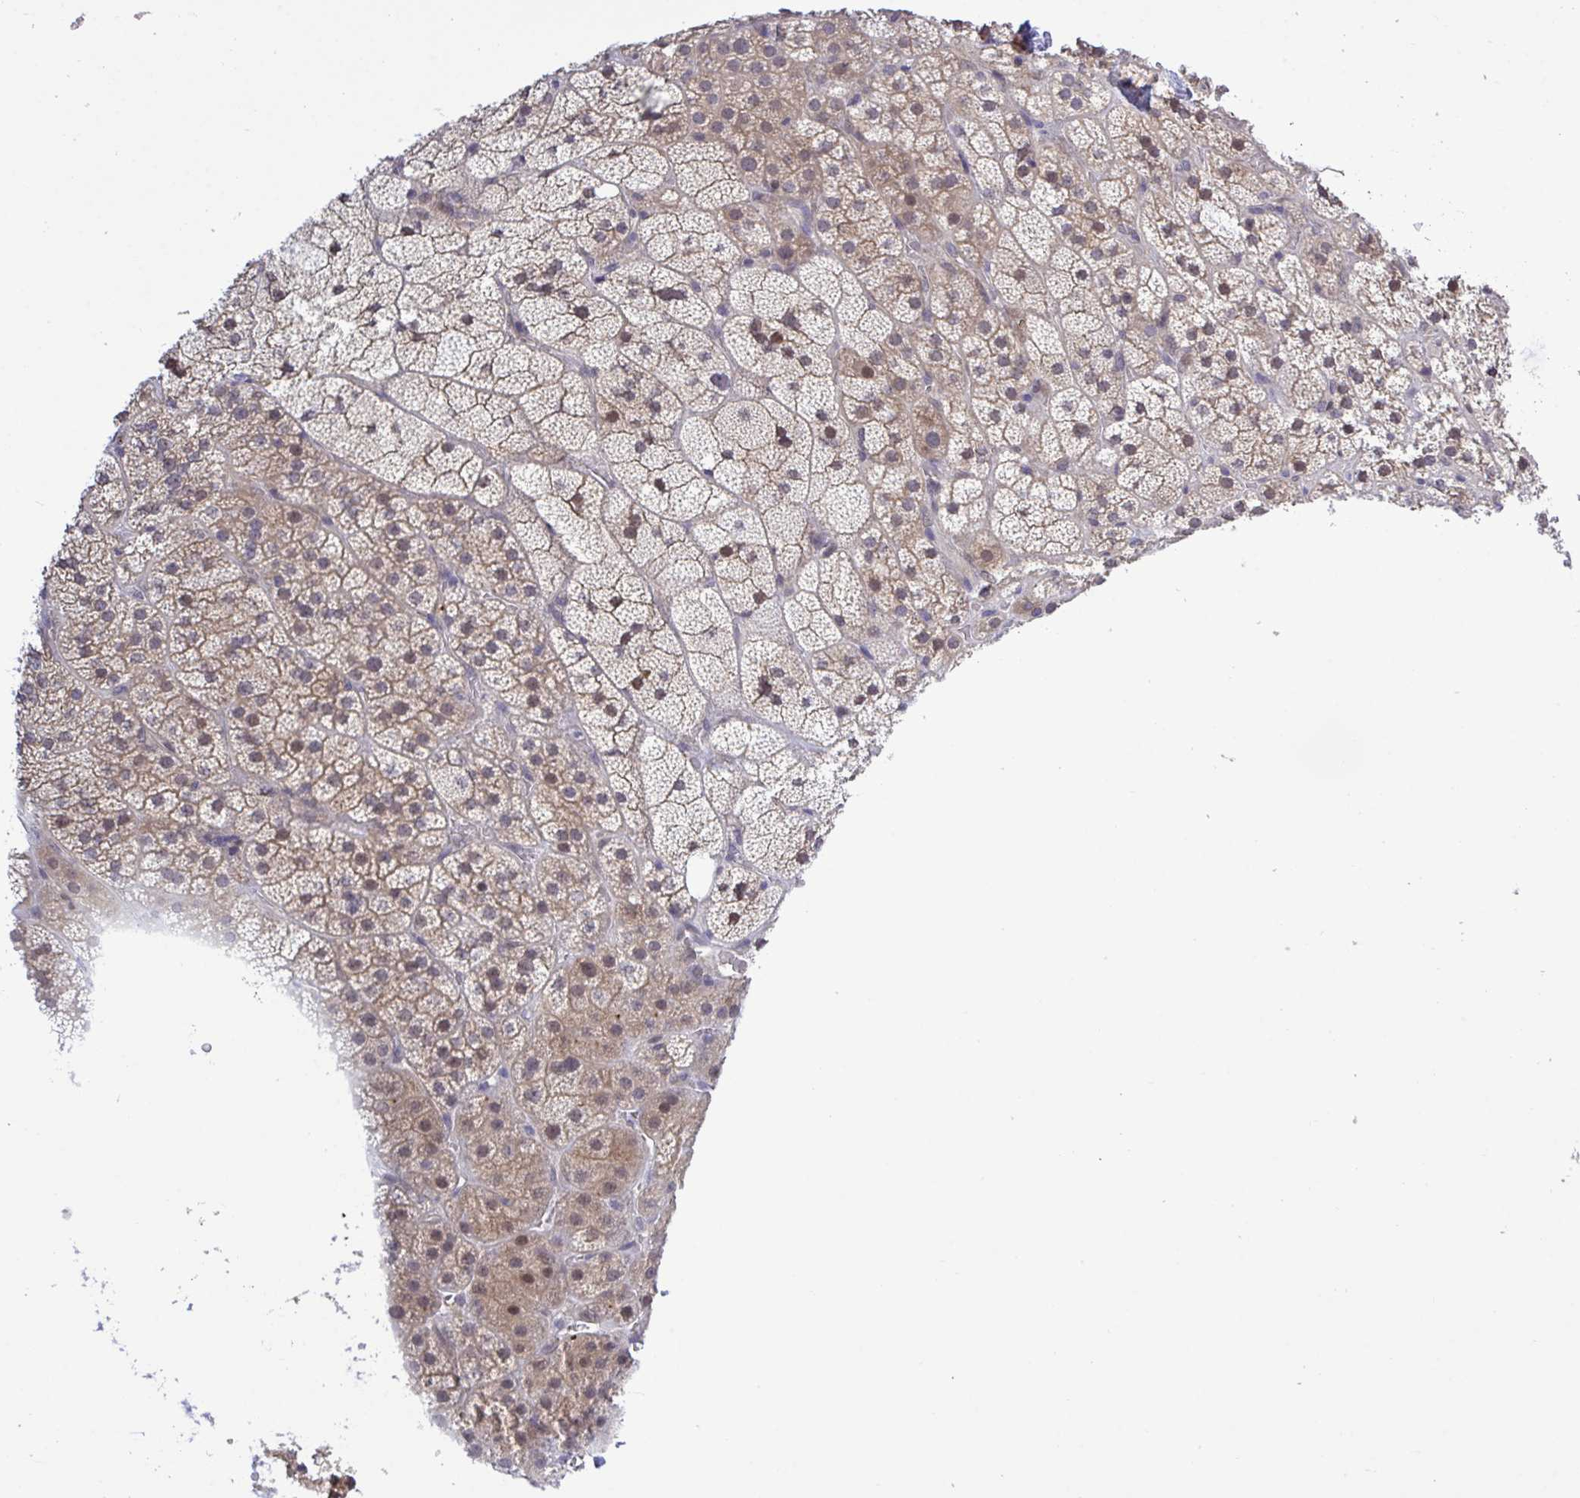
{"staining": {"intensity": "moderate", "quantity": ">75%", "location": "cytoplasmic/membranous,nuclear"}, "tissue": "adrenal gland", "cell_type": "Glandular cells", "image_type": "normal", "snomed": [{"axis": "morphology", "description": "Normal tissue, NOS"}, {"axis": "topography", "description": "Adrenal gland"}], "caption": "DAB (3,3'-diaminobenzidine) immunohistochemical staining of unremarkable adrenal gland shows moderate cytoplasmic/membranous,nuclear protein positivity in approximately >75% of glandular cells.", "gene": "ZNF444", "patient": {"sex": "male", "age": 57}}